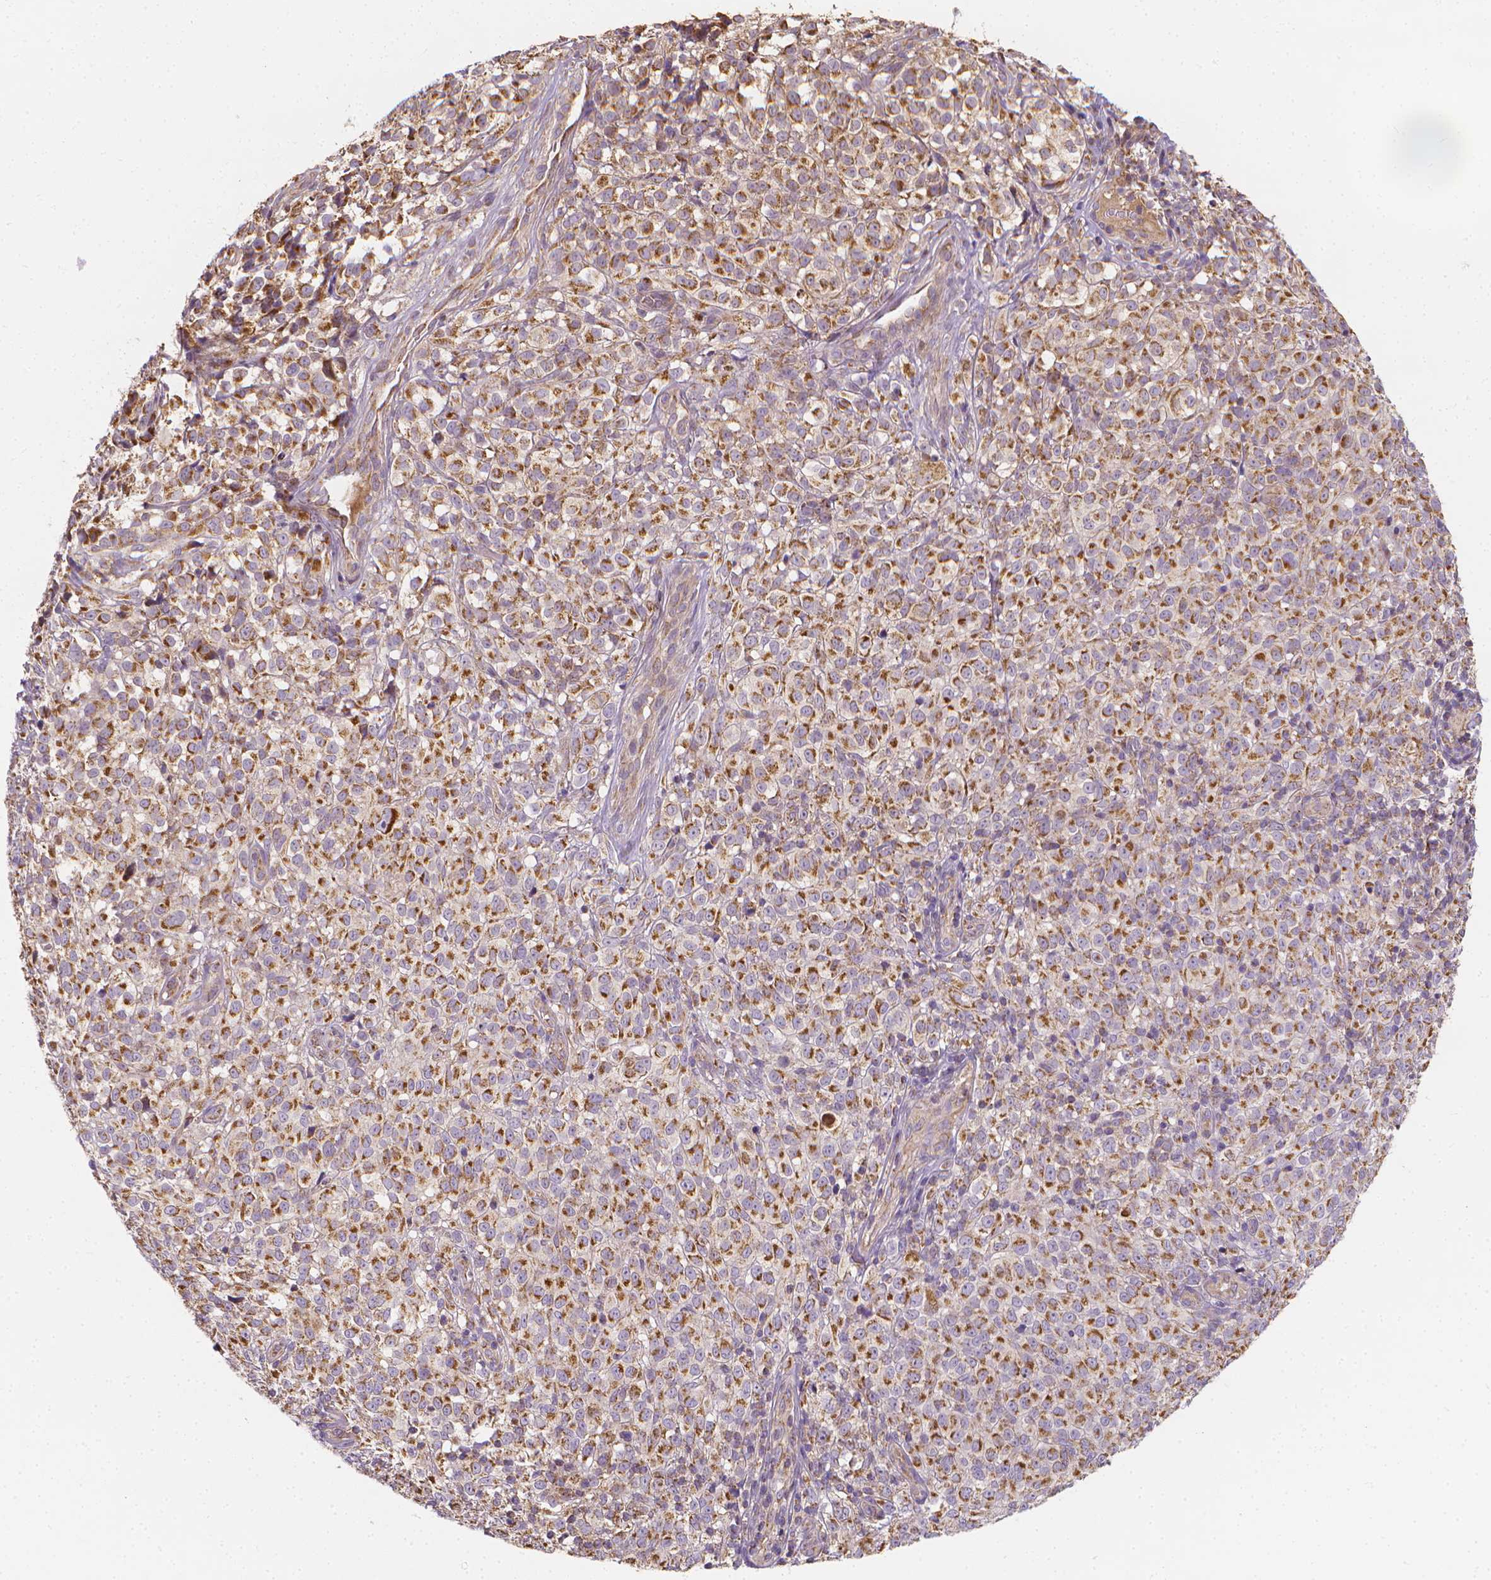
{"staining": {"intensity": "moderate", "quantity": ">75%", "location": "cytoplasmic/membranous"}, "tissue": "melanoma", "cell_type": "Tumor cells", "image_type": "cancer", "snomed": [{"axis": "morphology", "description": "Malignant melanoma, NOS"}, {"axis": "topography", "description": "Skin"}], "caption": "Melanoma tissue demonstrates moderate cytoplasmic/membranous staining in approximately >75% of tumor cells", "gene": "SNCAIP", "patient": {"sex": "male", "age": 85}}